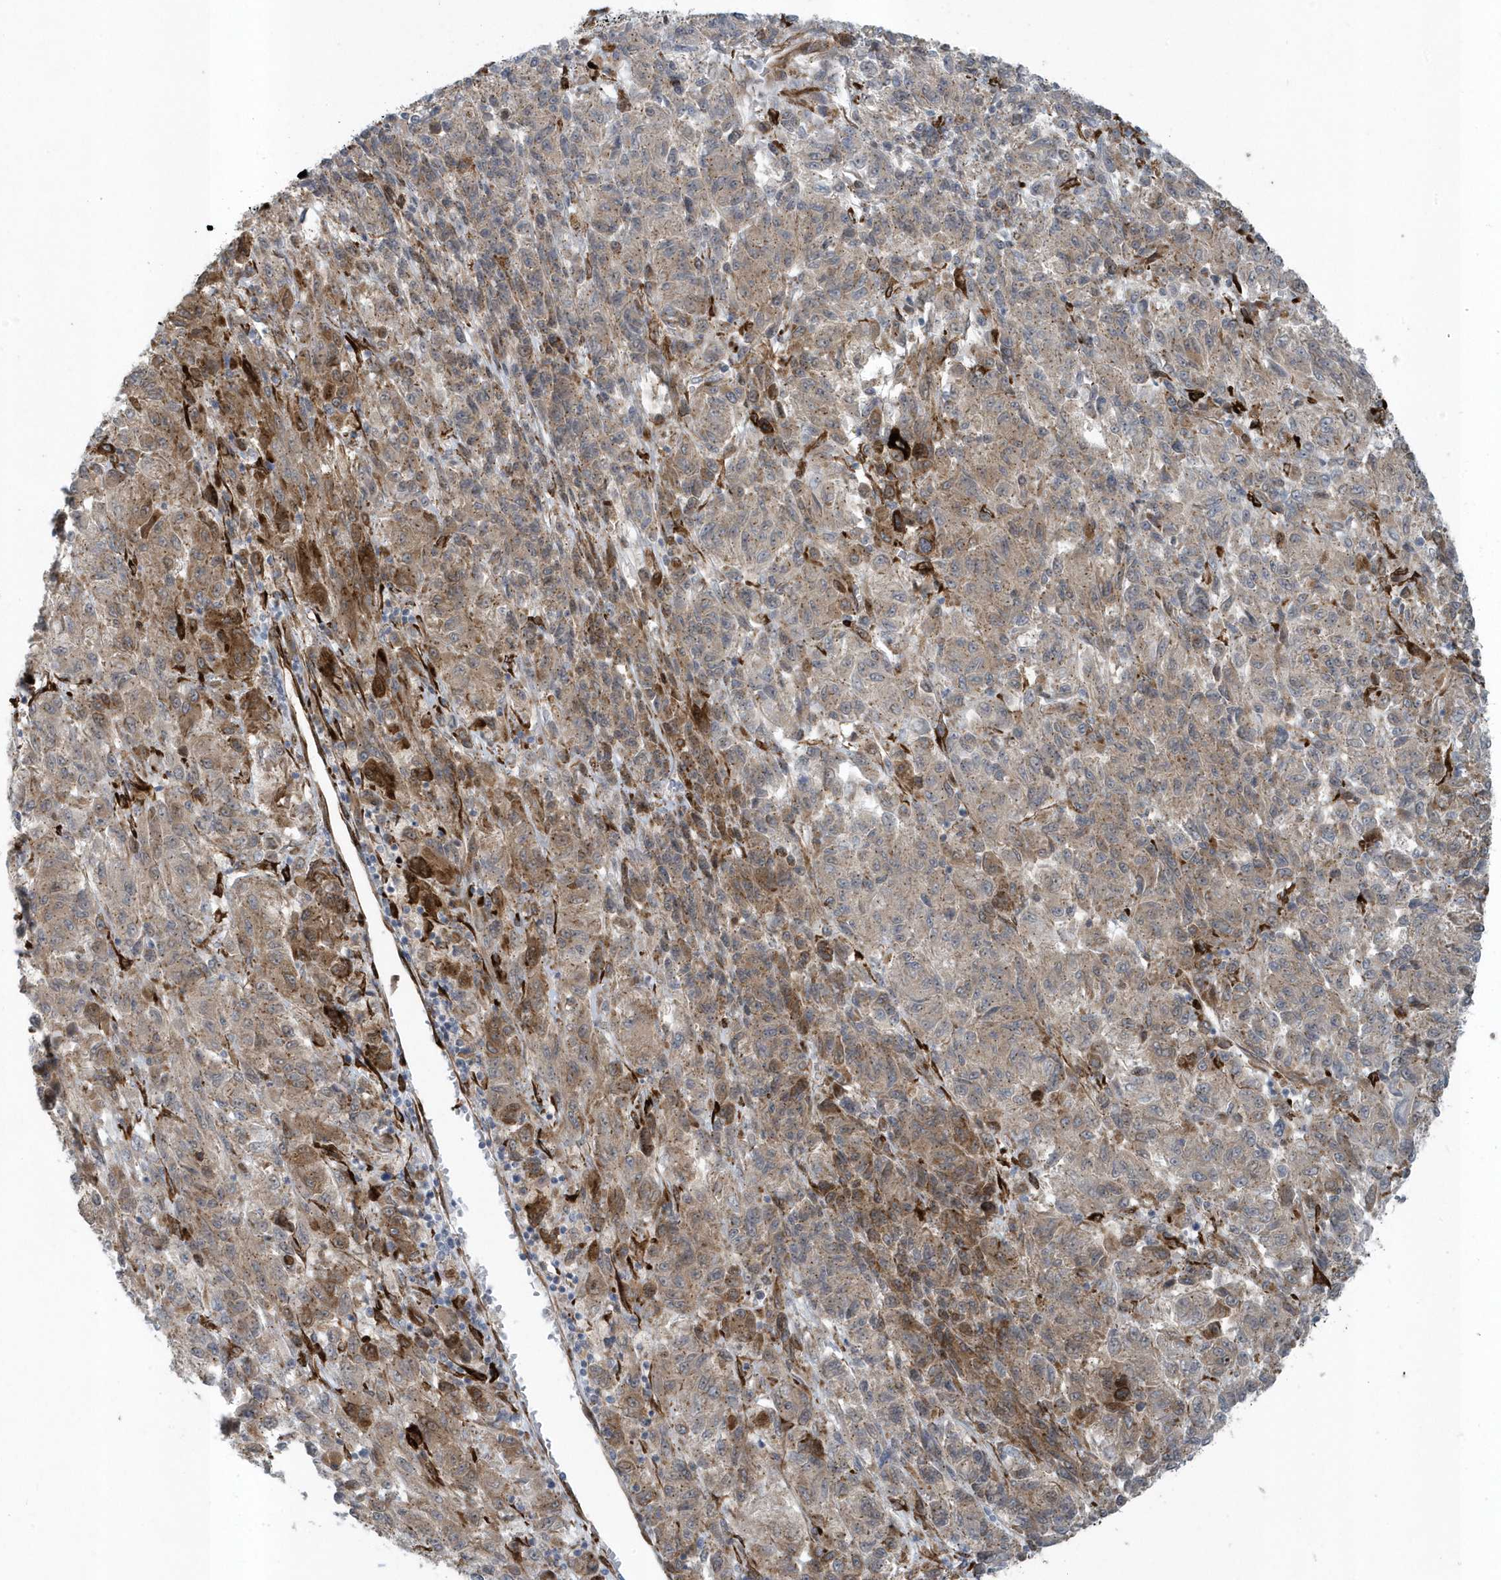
{"staining": {"intensity": "moderate", "quantity": ">75%", "location": "cytoplasmic/membranous"}, "tissue": "melanoma", "cell_type": "Tumor cells", "image_type": "cancer", "snomed": [{"axis": "morphology", "description": "Malignant melanoma, Metastatic site"}, {"axis": "topography", "description": "Lung"}], "caption": "High-power microscopy captured an immunohistochemistry (IHC) photomicrograph of malignant melanoma (metastatic site), revealing moderate cytoplasmic/membranous expression in about >75% of tumor cells.", "gene": "FAM98A", "patient": {"sex": "male", "age": 64}}